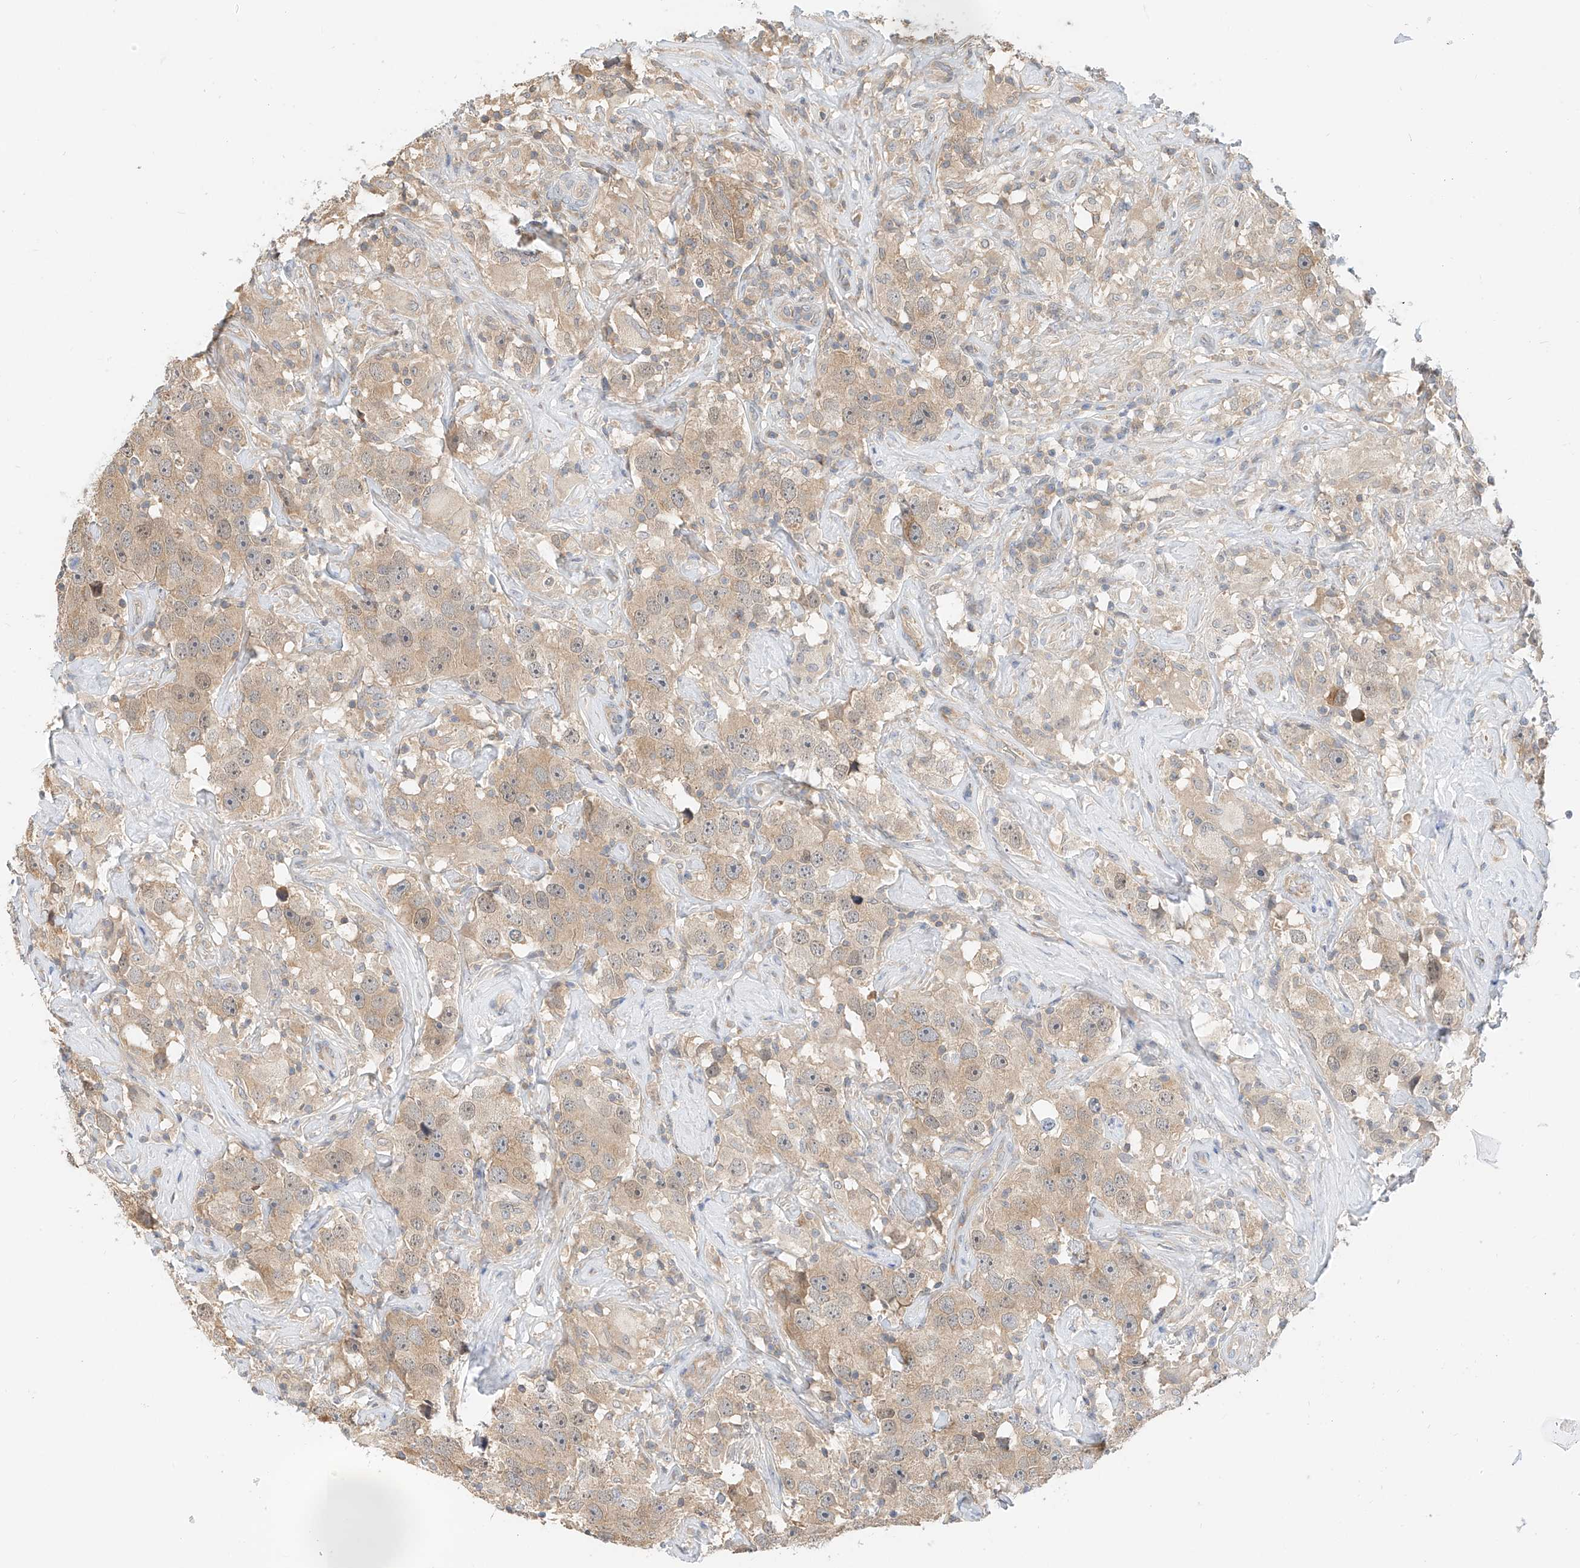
{"staining": {"intensity": "moderate", "quantity": ">75%", "location": "cytoplasmic/membranous"}, "tissue": "testis cancer", "cell_type": "Tumor cells", "image_type": "cancer", "snomed": [{"axis": "morphology", "description": "Seminoma, NOS"}, {"axis": "topography", "description": "Testis"}], "caption": "The micrograph reveals staining of seminoma (testis), revealing moderate cytoplasmic/membranous protein expression (brown color) within tumor cells. Nuclei are stained in blue.", "gene": "PPA2", "patient": {"sex": "male", "age": 49}}